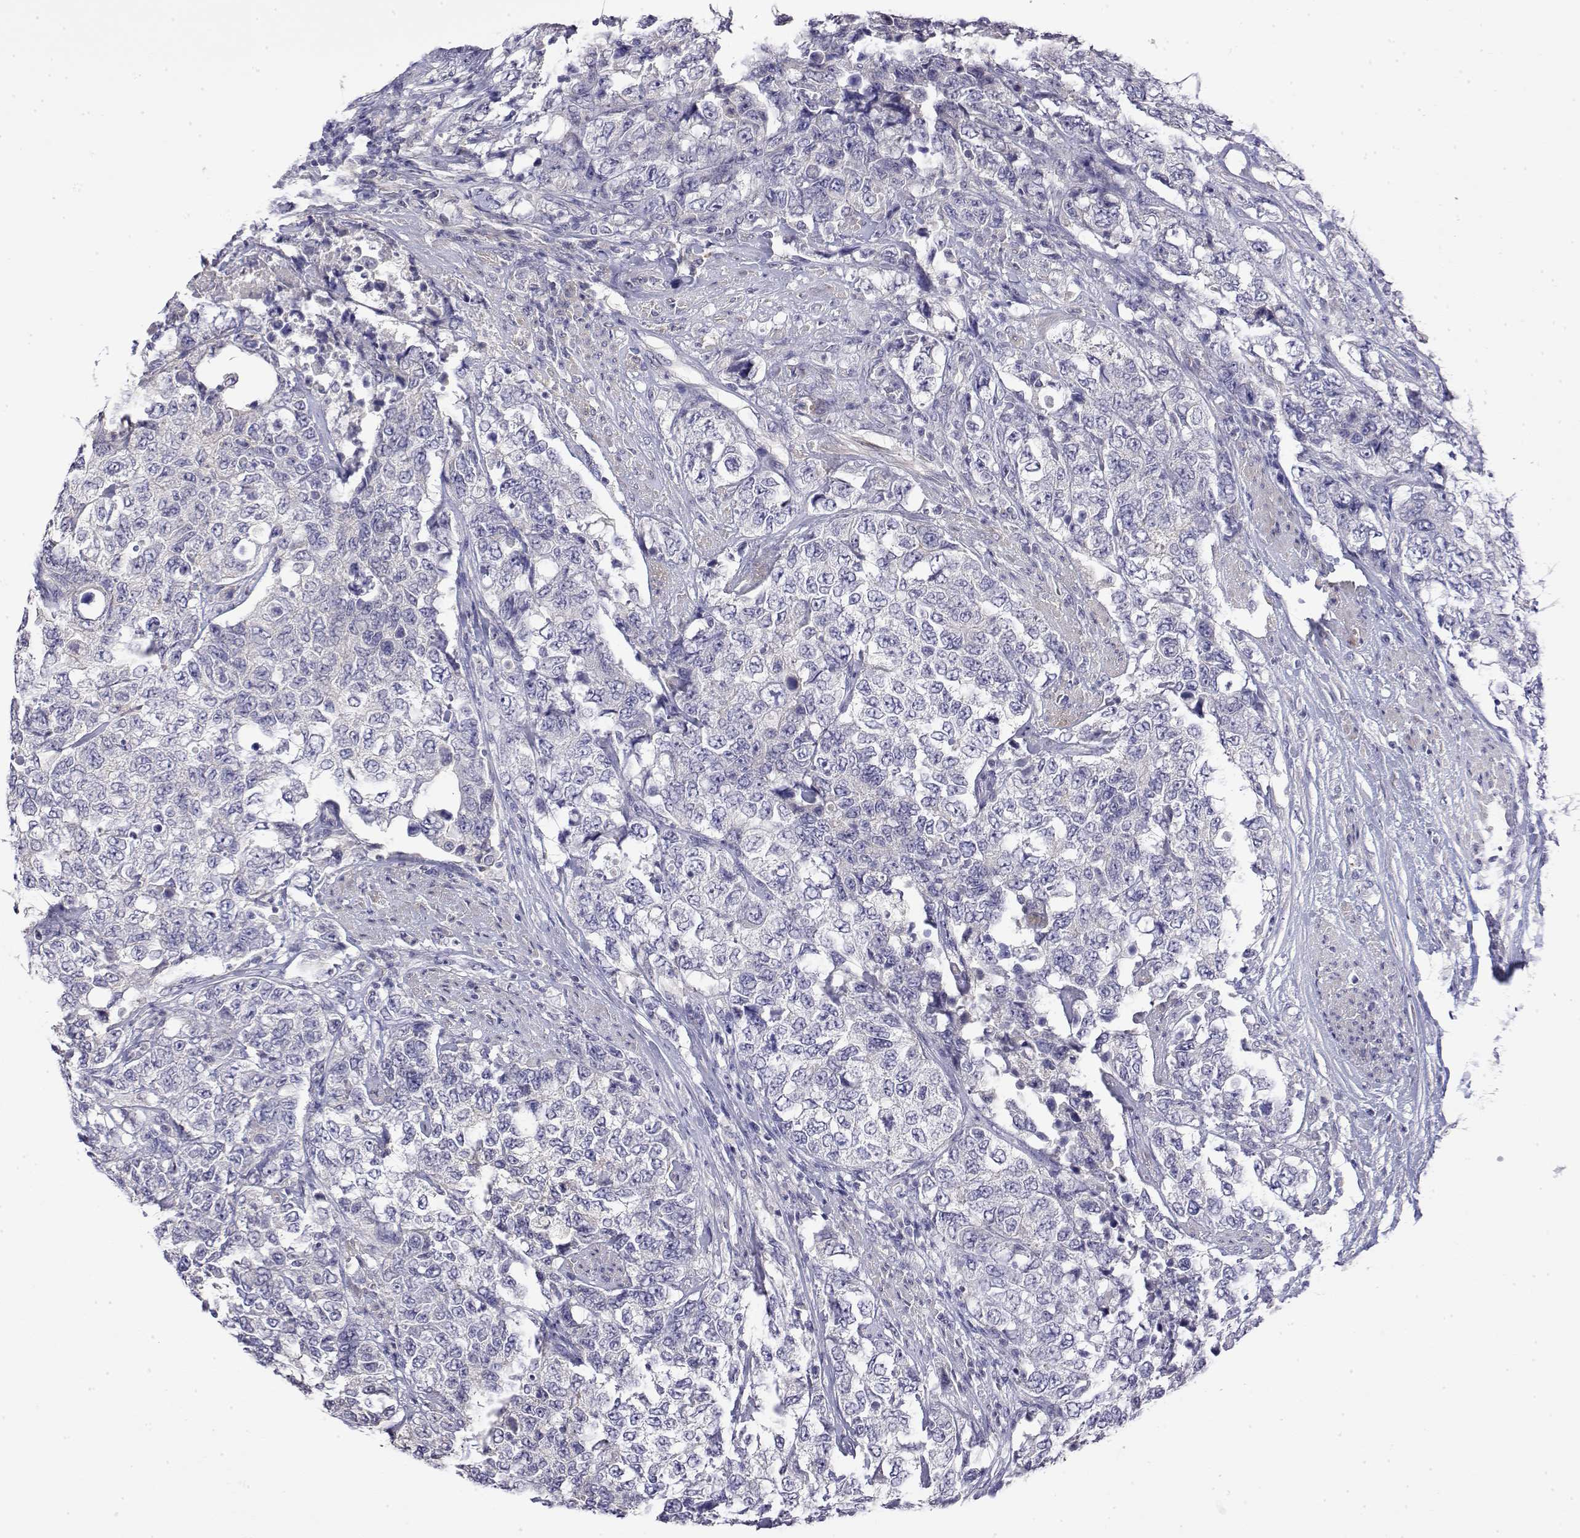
{"staining": {"intensity": "negative", "quantity": "none", "location": "none"}, "tissue": "urothelial cancer", "cell_type": "Tumor cells", "image_type": "cancer", "snomed": [{"axis": "morphology", "description": "Urothelial carcinoma, High grade"}, {"axis": "topography", "description": "Urinary bladder"}], "caption": "This is a micrograph of IHC staining of urothelial carcinoma (high-grade), which shows no staining in tumor cells. (Brightfield microscopy of DAB (3,3'-diaminobenzidine) IHC at high magnification).", "gene": "LY6D", "patient": {"sex": "female", "age": 78}}